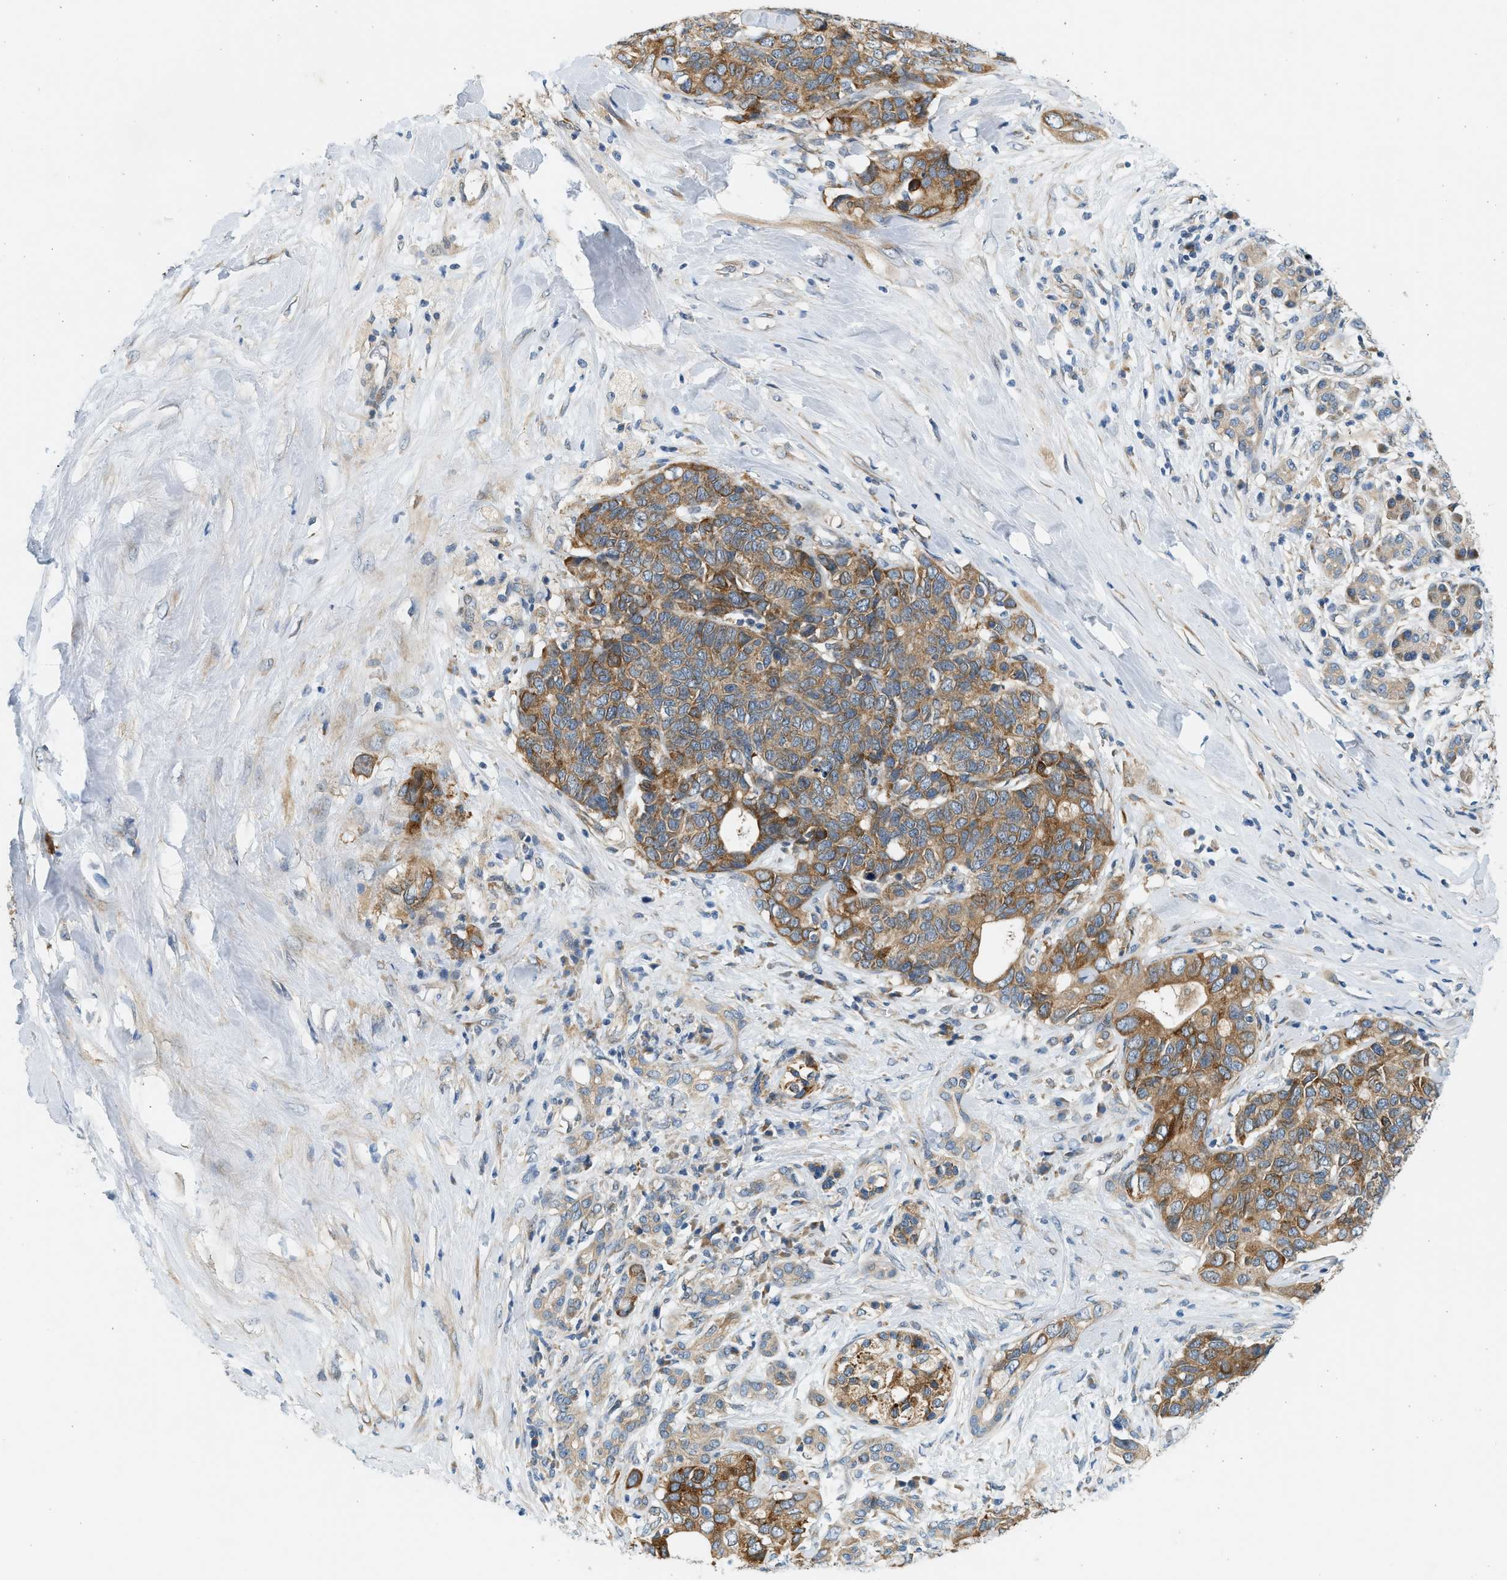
{"staining": {"intensity": "moderate", "quantity": ">75%", "location": "cytoplasmic/membranous"}, "tissue": "pancreatic cancer", "cell_type": "Tumor cells", "image_type": "cancer", "snomed": [{"axis": "morphology", "description": "Adenocarcinoma, NOS"}, {"axis": "topography", "description": "Pancreas"}], "caption": "This photomicrograph demonstrates IHC staining of human pancreatic cancer, with medium moderate cytoplasmic/membranous positivity in about >75% of tumor cells.", "gene": "KDELR2", "patient": {"sex": "female", "age": 56}}